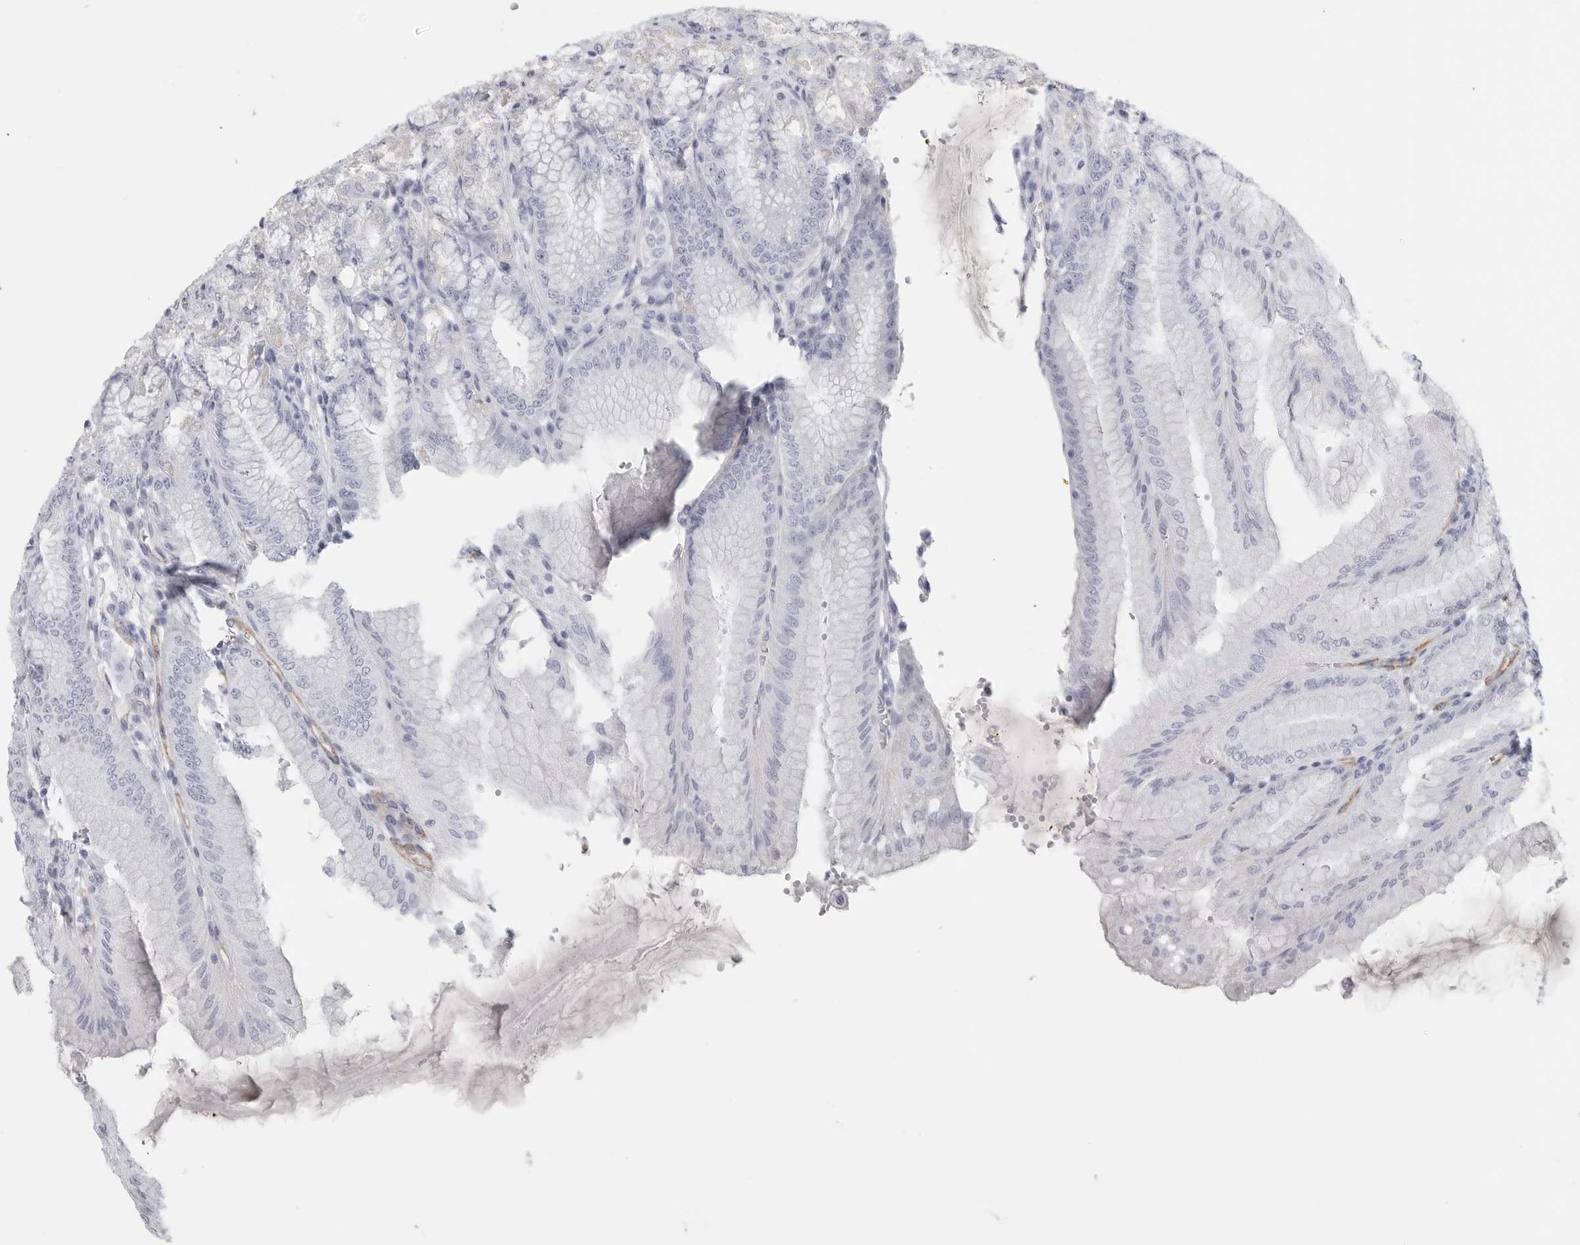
{"staining": {"intensity": "negative", "quantity": "none", "location": "none"}, "tissue": "stomach", "cell_type": "Glandular cells", "image_type": "normal", "snomed": [{"axis": "morphology", "description": "Normal tissue, NOS"}, {"axis": "topography", "description": "Stomach, lower"}], "caption": "There is no significant expression in glandular cells of stomach. The staining is performed using DAB brown chromogen with nuclei counter-stained in using hematoxylin.", "gene": "TNR", "patient": {"sex": "male", "age": 71}}